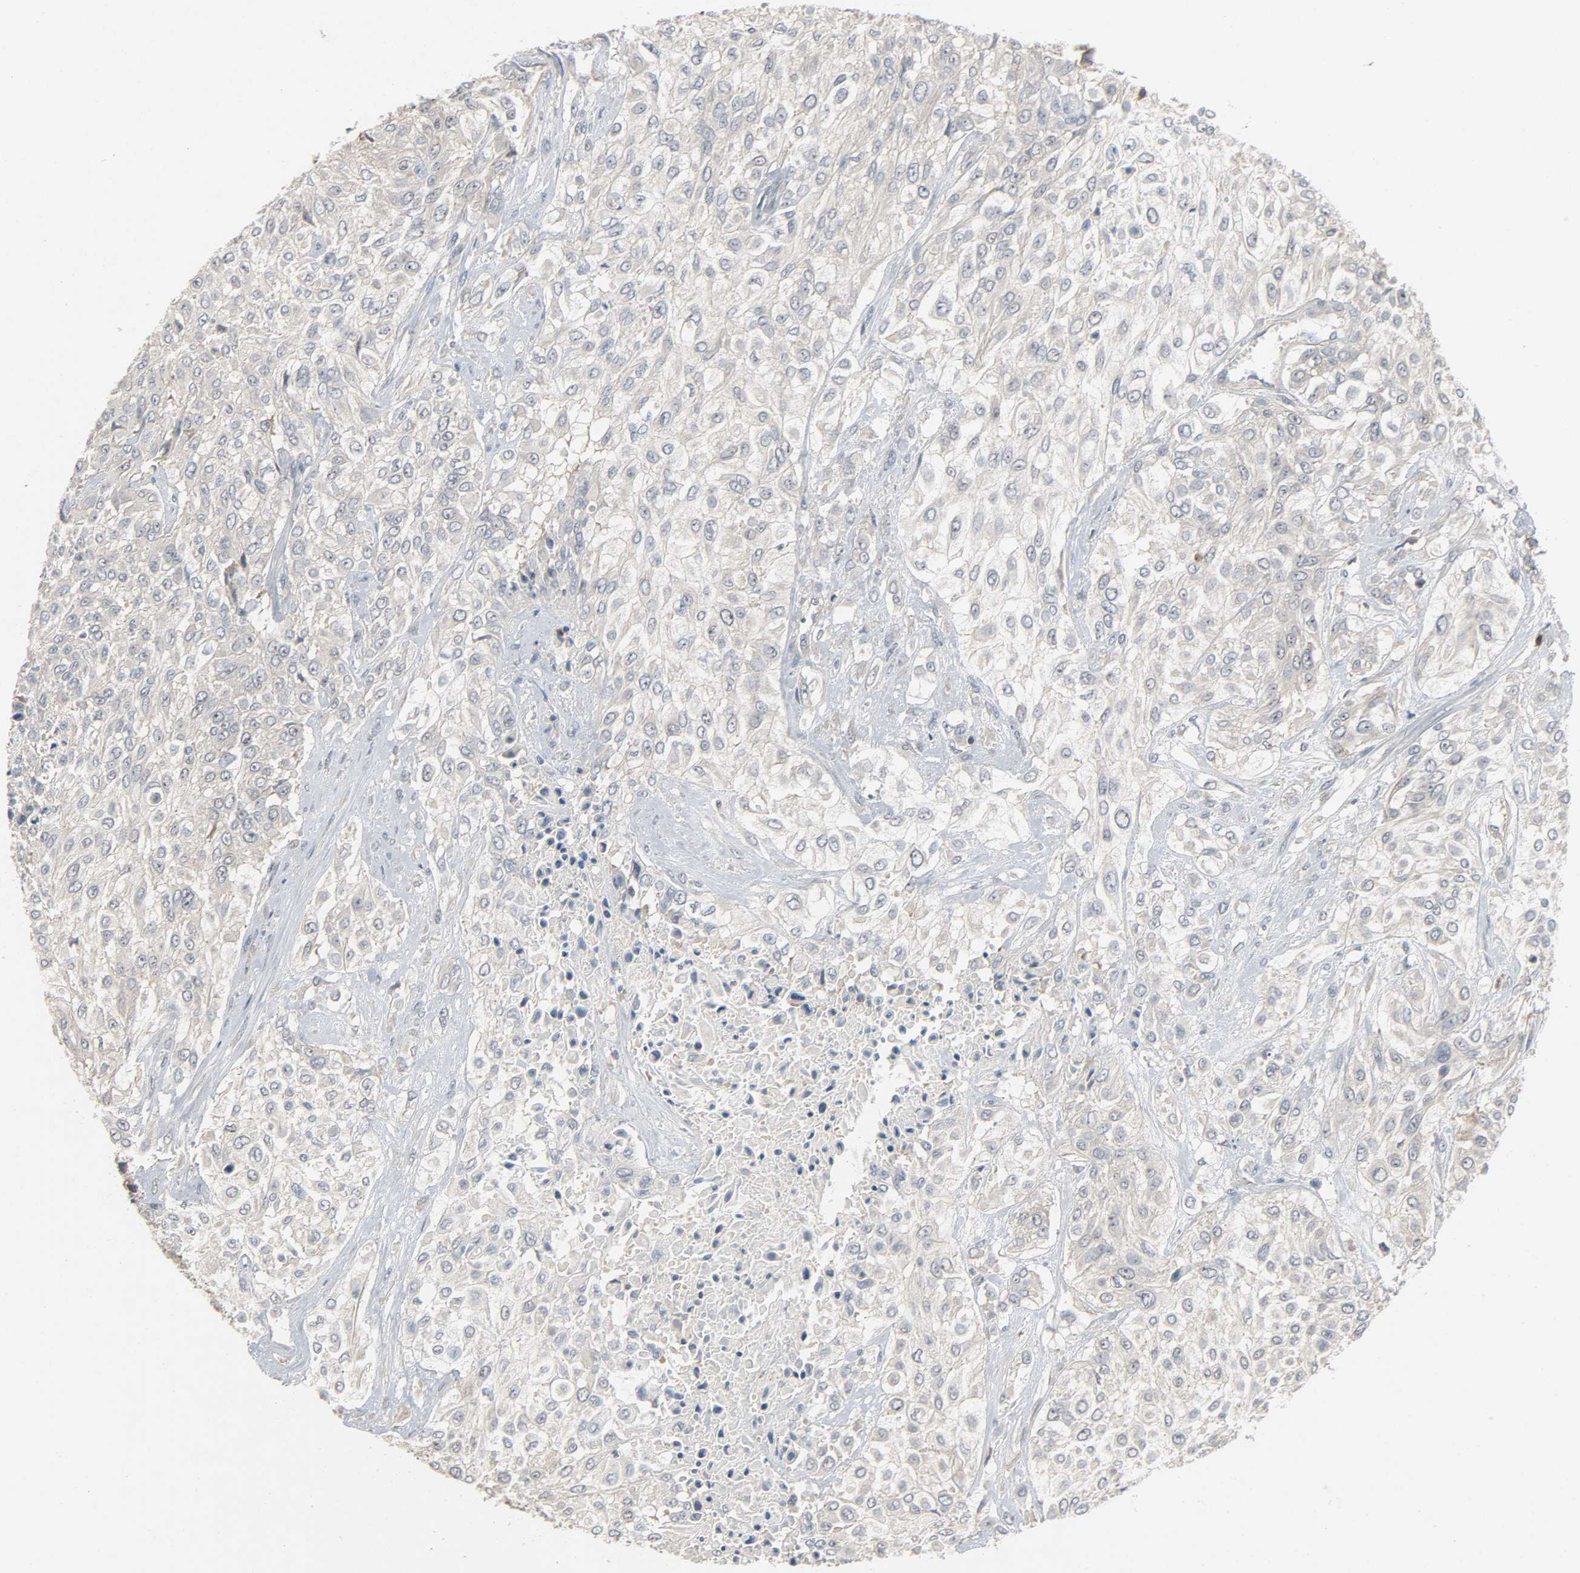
{"staining": {"intensity": "negative", "quantity": "none", "location": "none"}, "tissue": "urothelial cancer", "cell_type": "Tumor cells", "image_type": "cancer", "snomed": [{"axis": "morphology", "description": "Urothelial carcinoma, High grade"}, {"axis": "topography", "description": "Urinary bladder"}], "caption": "Tumor cells show no significant protein positivity in urothelial cancer.", "gene": "CD4", "patient": {"sex": "male", "age": 57}}